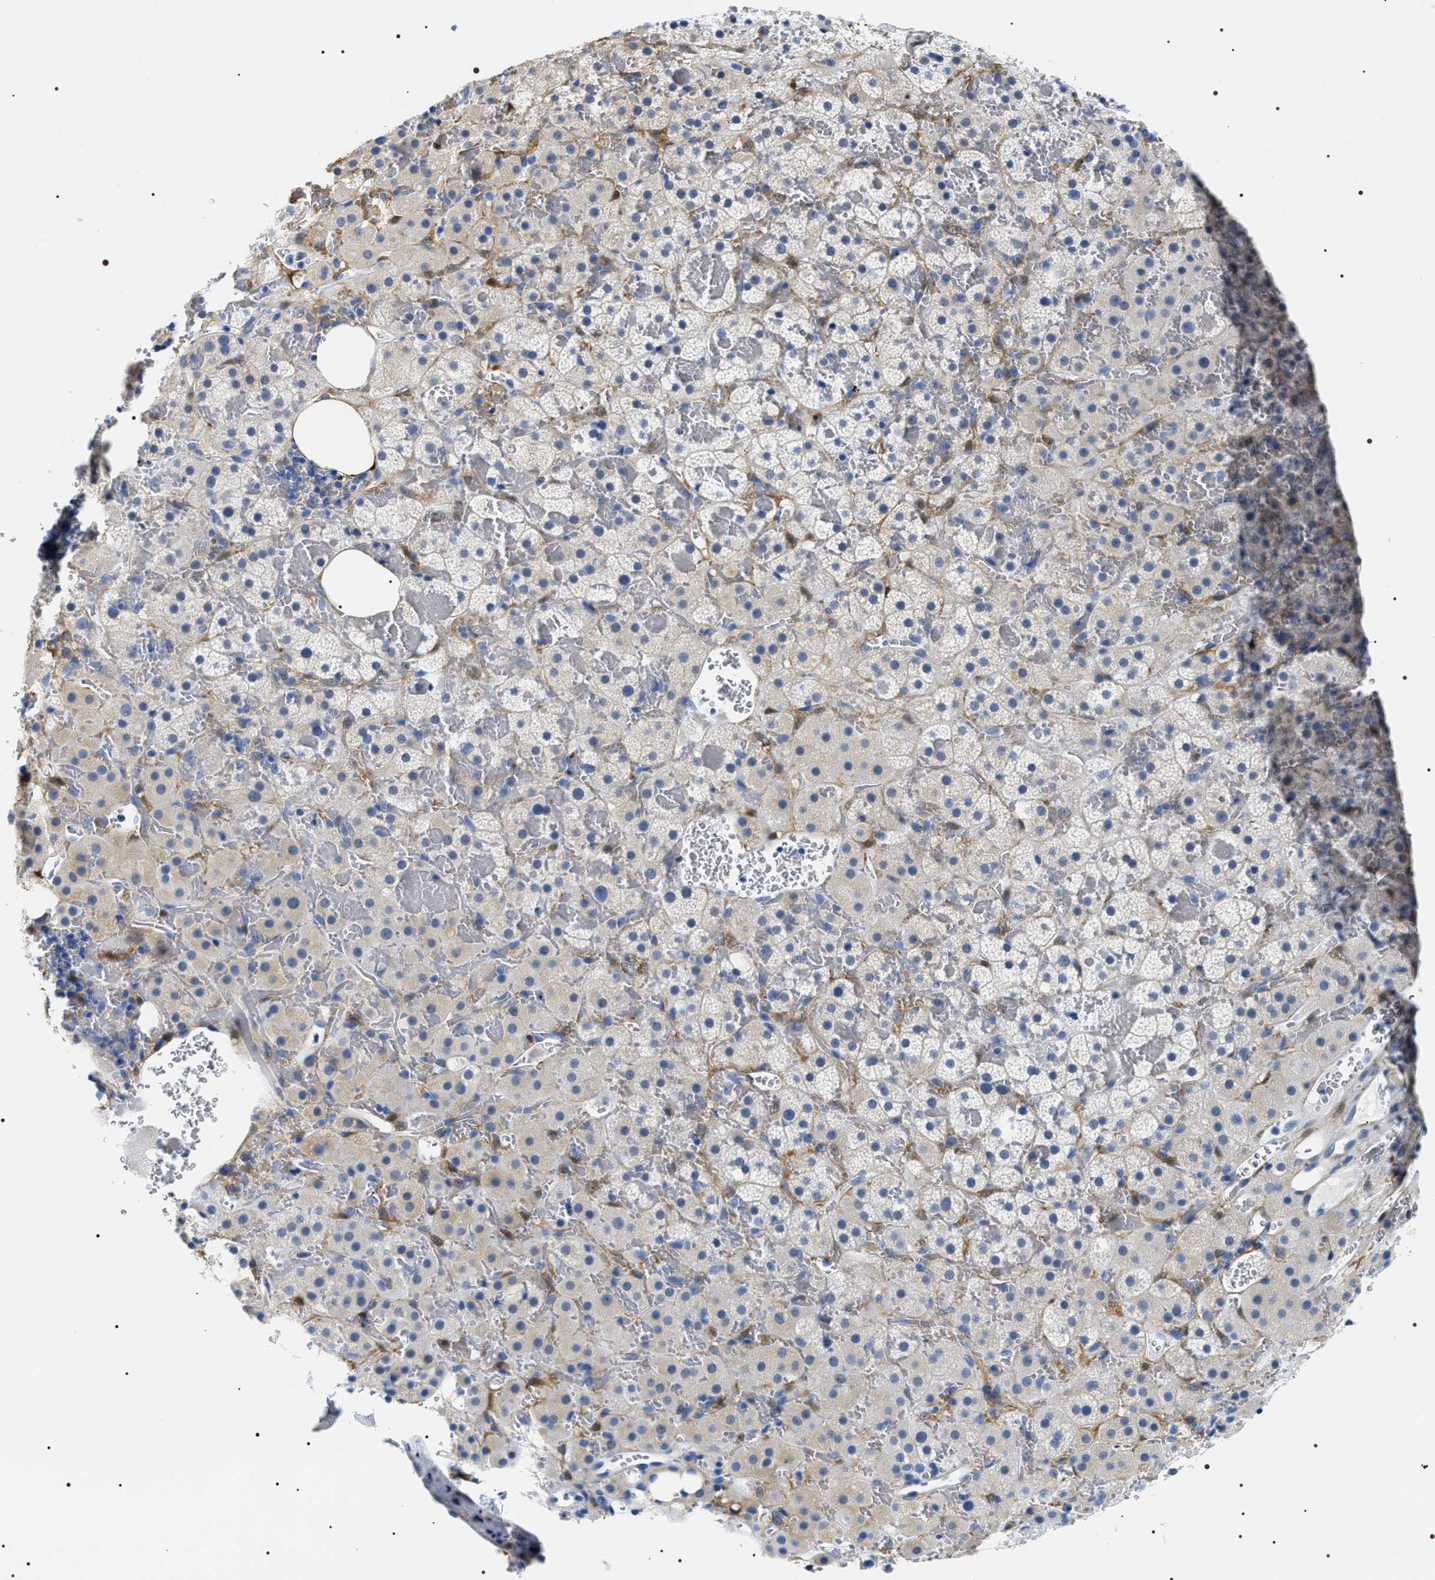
{"staining": {"intensity": "weak", "quantity": "<25%", "location": "cytoplasmic/membranous"}, "tissue": "adrenal gland", "cell_type": "Glandular cells", "image_type": "normal", "snomed": [{"axis": "morphology", "description": "Normal tissue, NOS"}, {"axis": "topography", "description": "Adrenal gland"}], "caption": "Immunohistochemistry (IHC) photomicrograph of unremarkable adrenal gland stained for a protein (brown), which exhibits no expression in glandular cells.", "gene": "ADH4", "patient": {"sex": "female", "age": 59}}